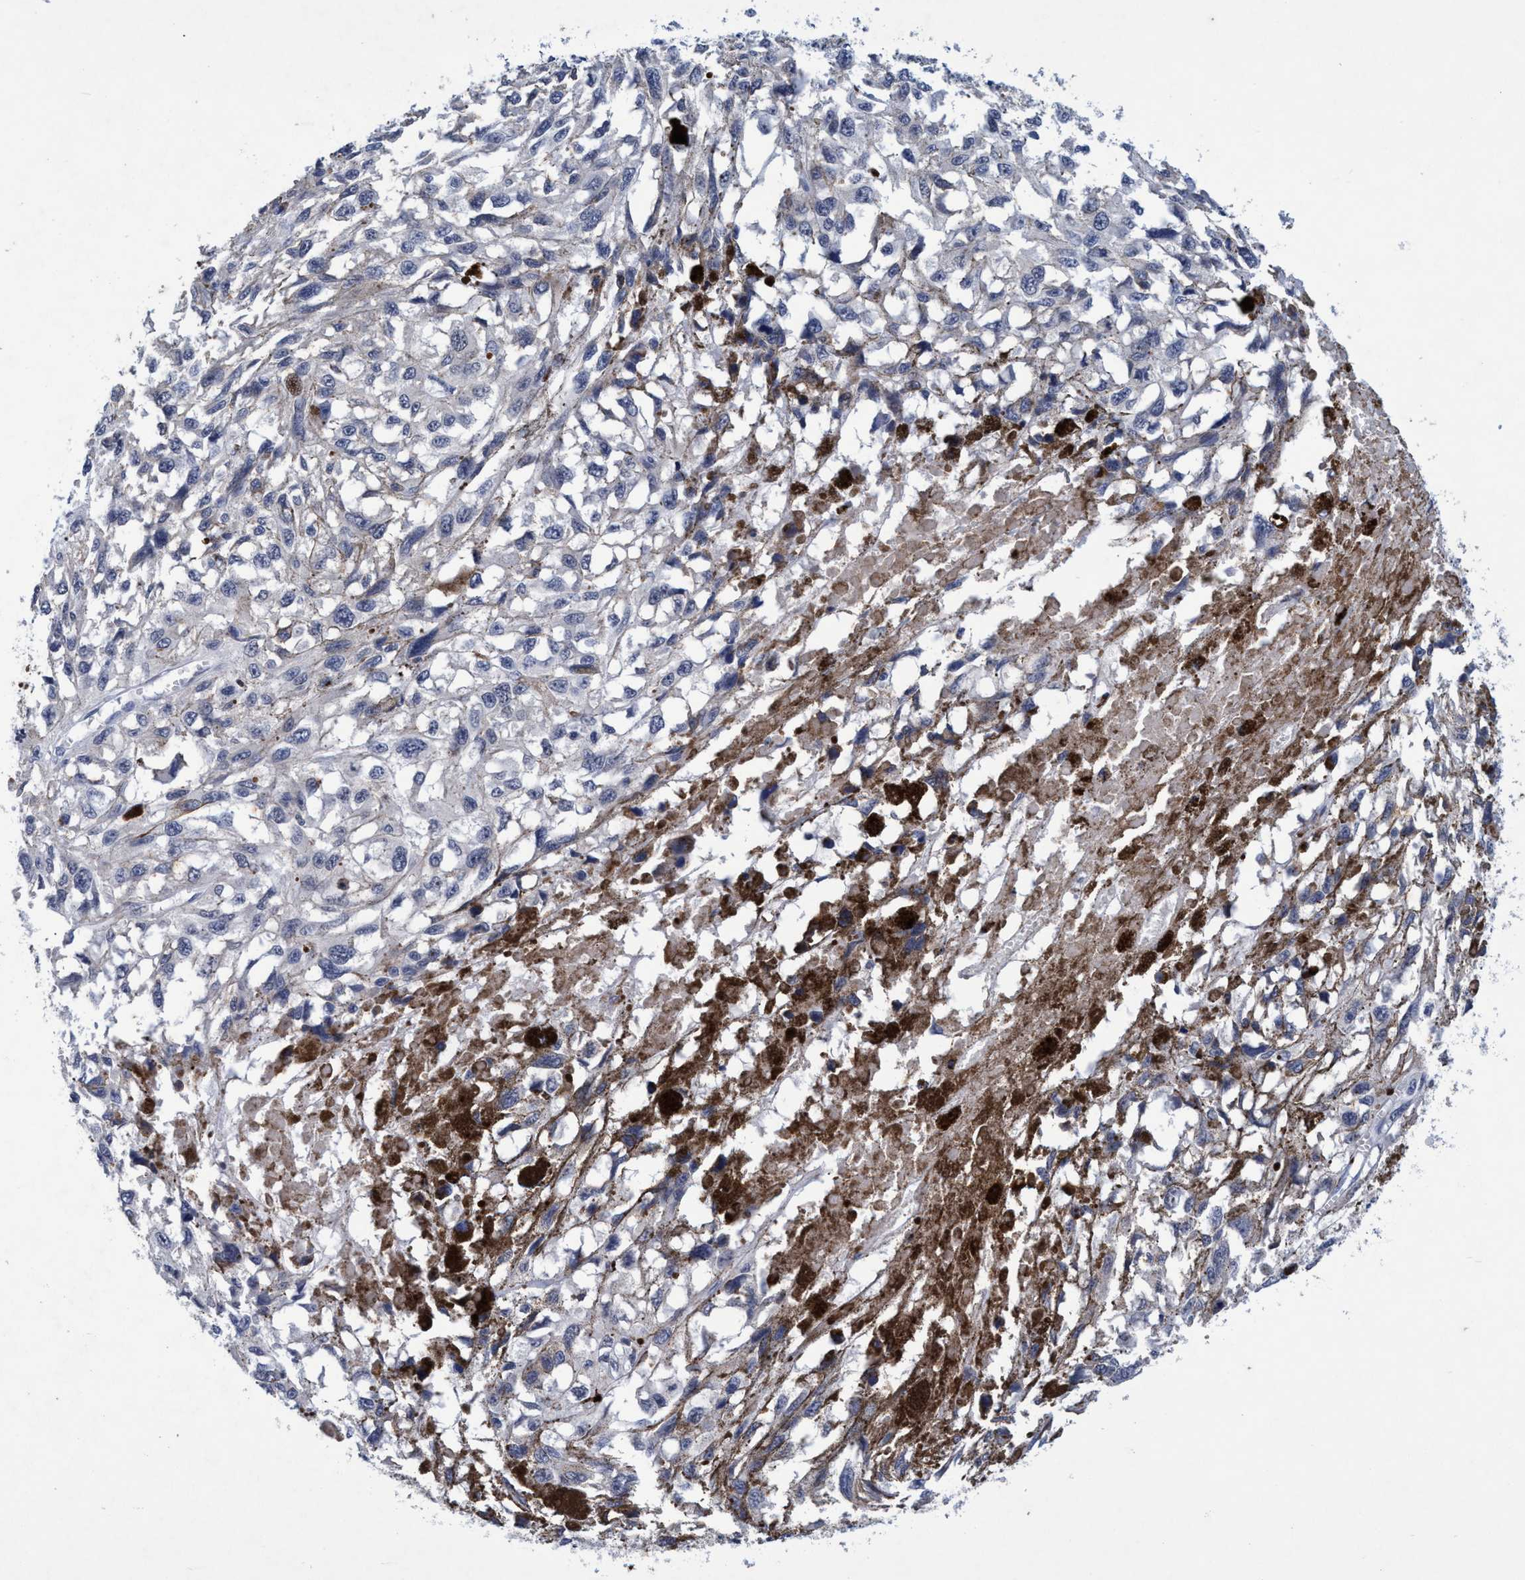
{"staining": {"intensity": "negative", "quantity": "none", "location": "none"}, "tissue": "melanoma", "cell_type": "Tumor cells", "image_type": "cancer", "snomed": [{"axis": "morphology", "description": "Malignant melanoma, Metastatic site"}, {"axis": "topography", "description": "Lymph node"}], "caption": "Immunohistochemistry (IHC) of malignant melanoma (metastatic site) exhibits no positivity in tumor cells. Nuclei are stained in blue.", "gene": "GRB14", "patient": {"sex": "male", "age": 59}}